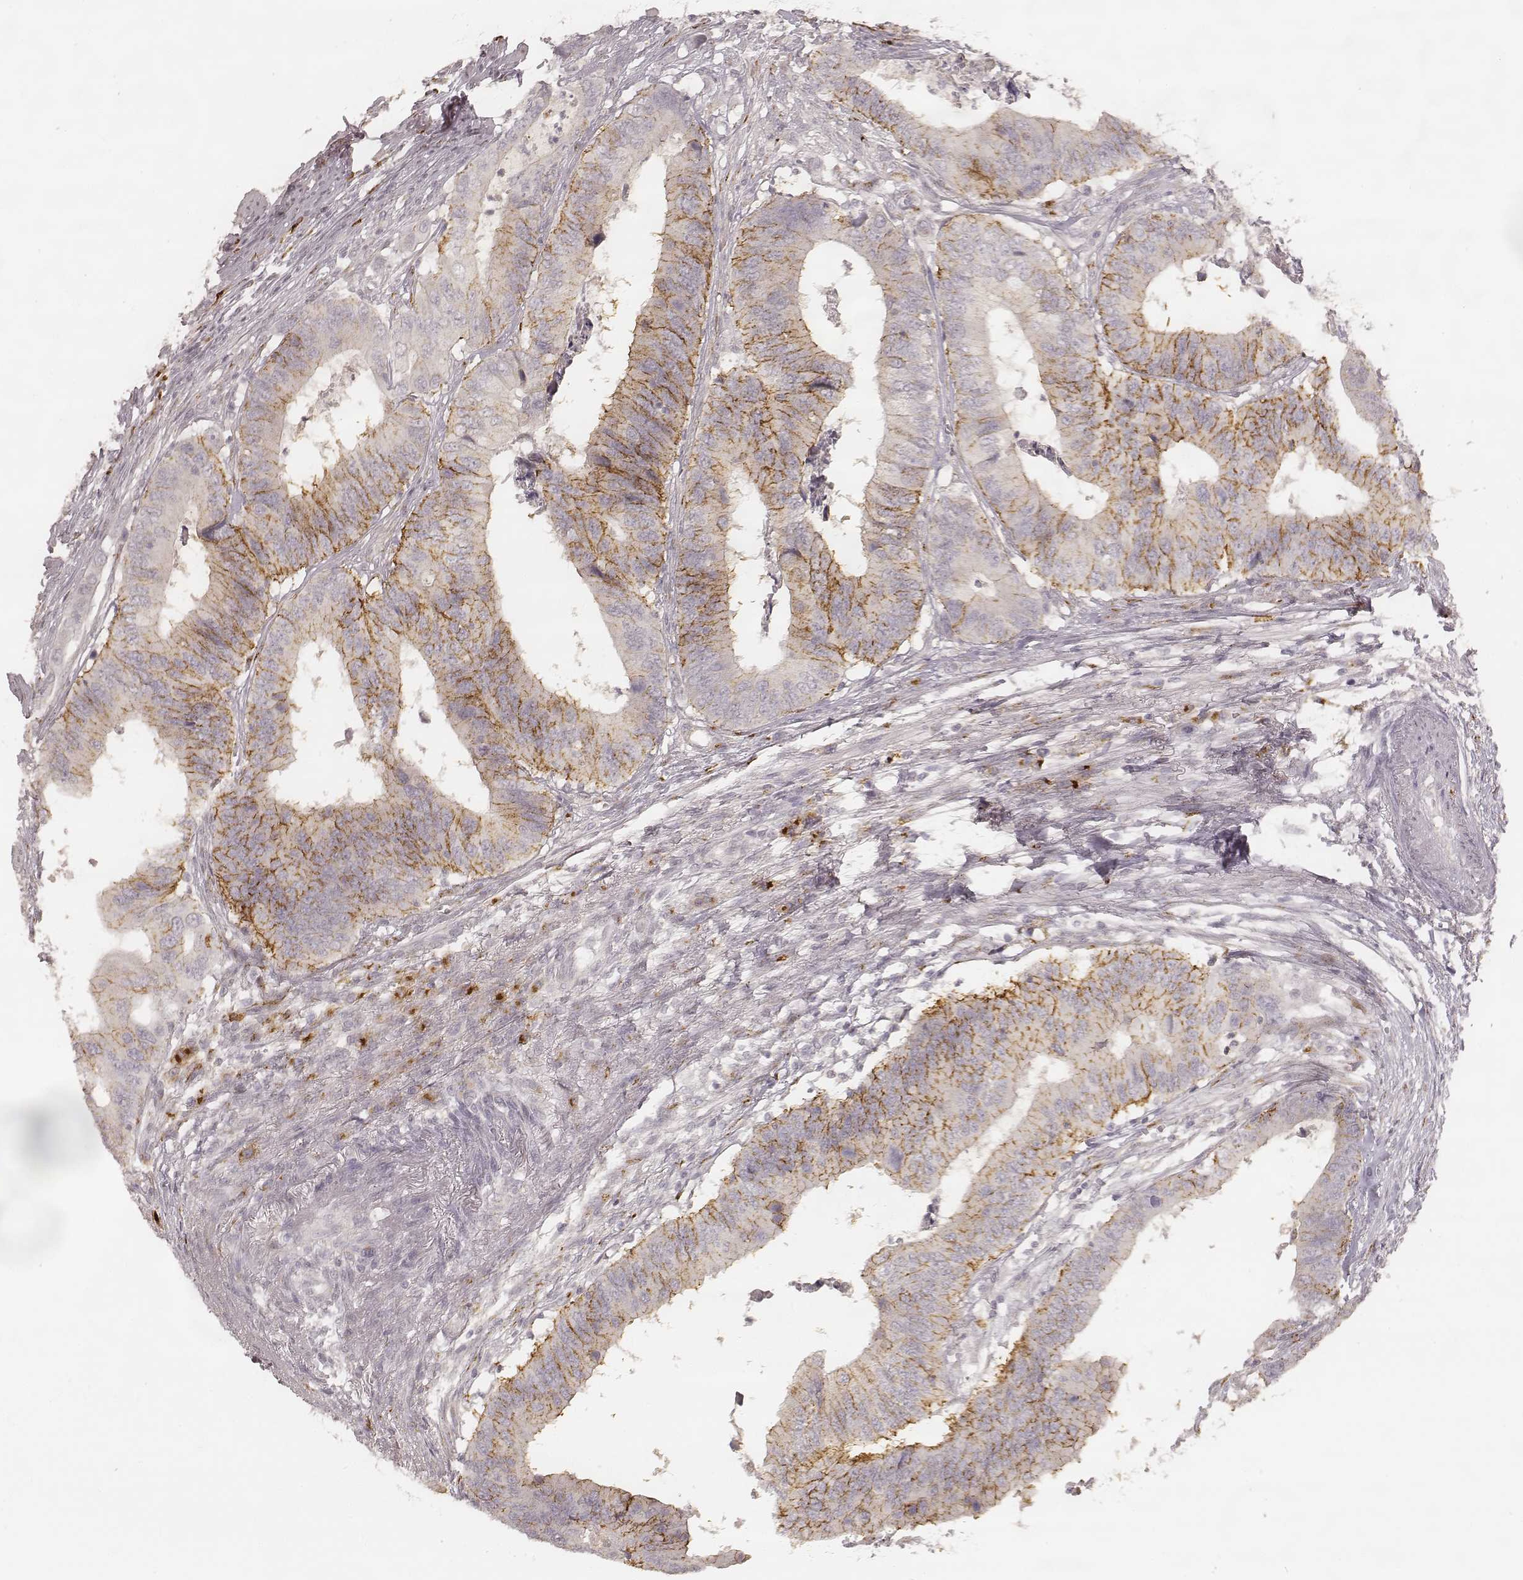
{"staining": {"intensity": "moderate", "quantity": "25%-75%", "location": "cytoplasmic/membranous"}, "tissue": "colorectal cancer", "cell_type": "Tumor cells", "image_type": "cancer", "snomed": [{"axis": "morphology", "description": "Adenocarcinoma, NOS"}, {"axis": "topography", "description": "Colon"}], "caption": "A brown stain highlights moderate cytoplasmic/membranous expression of a protein in human colorectal adenocarcinoma tumor cells.", "gene": "GORASP2", "patient": {"sex": "male", "age": 53}}